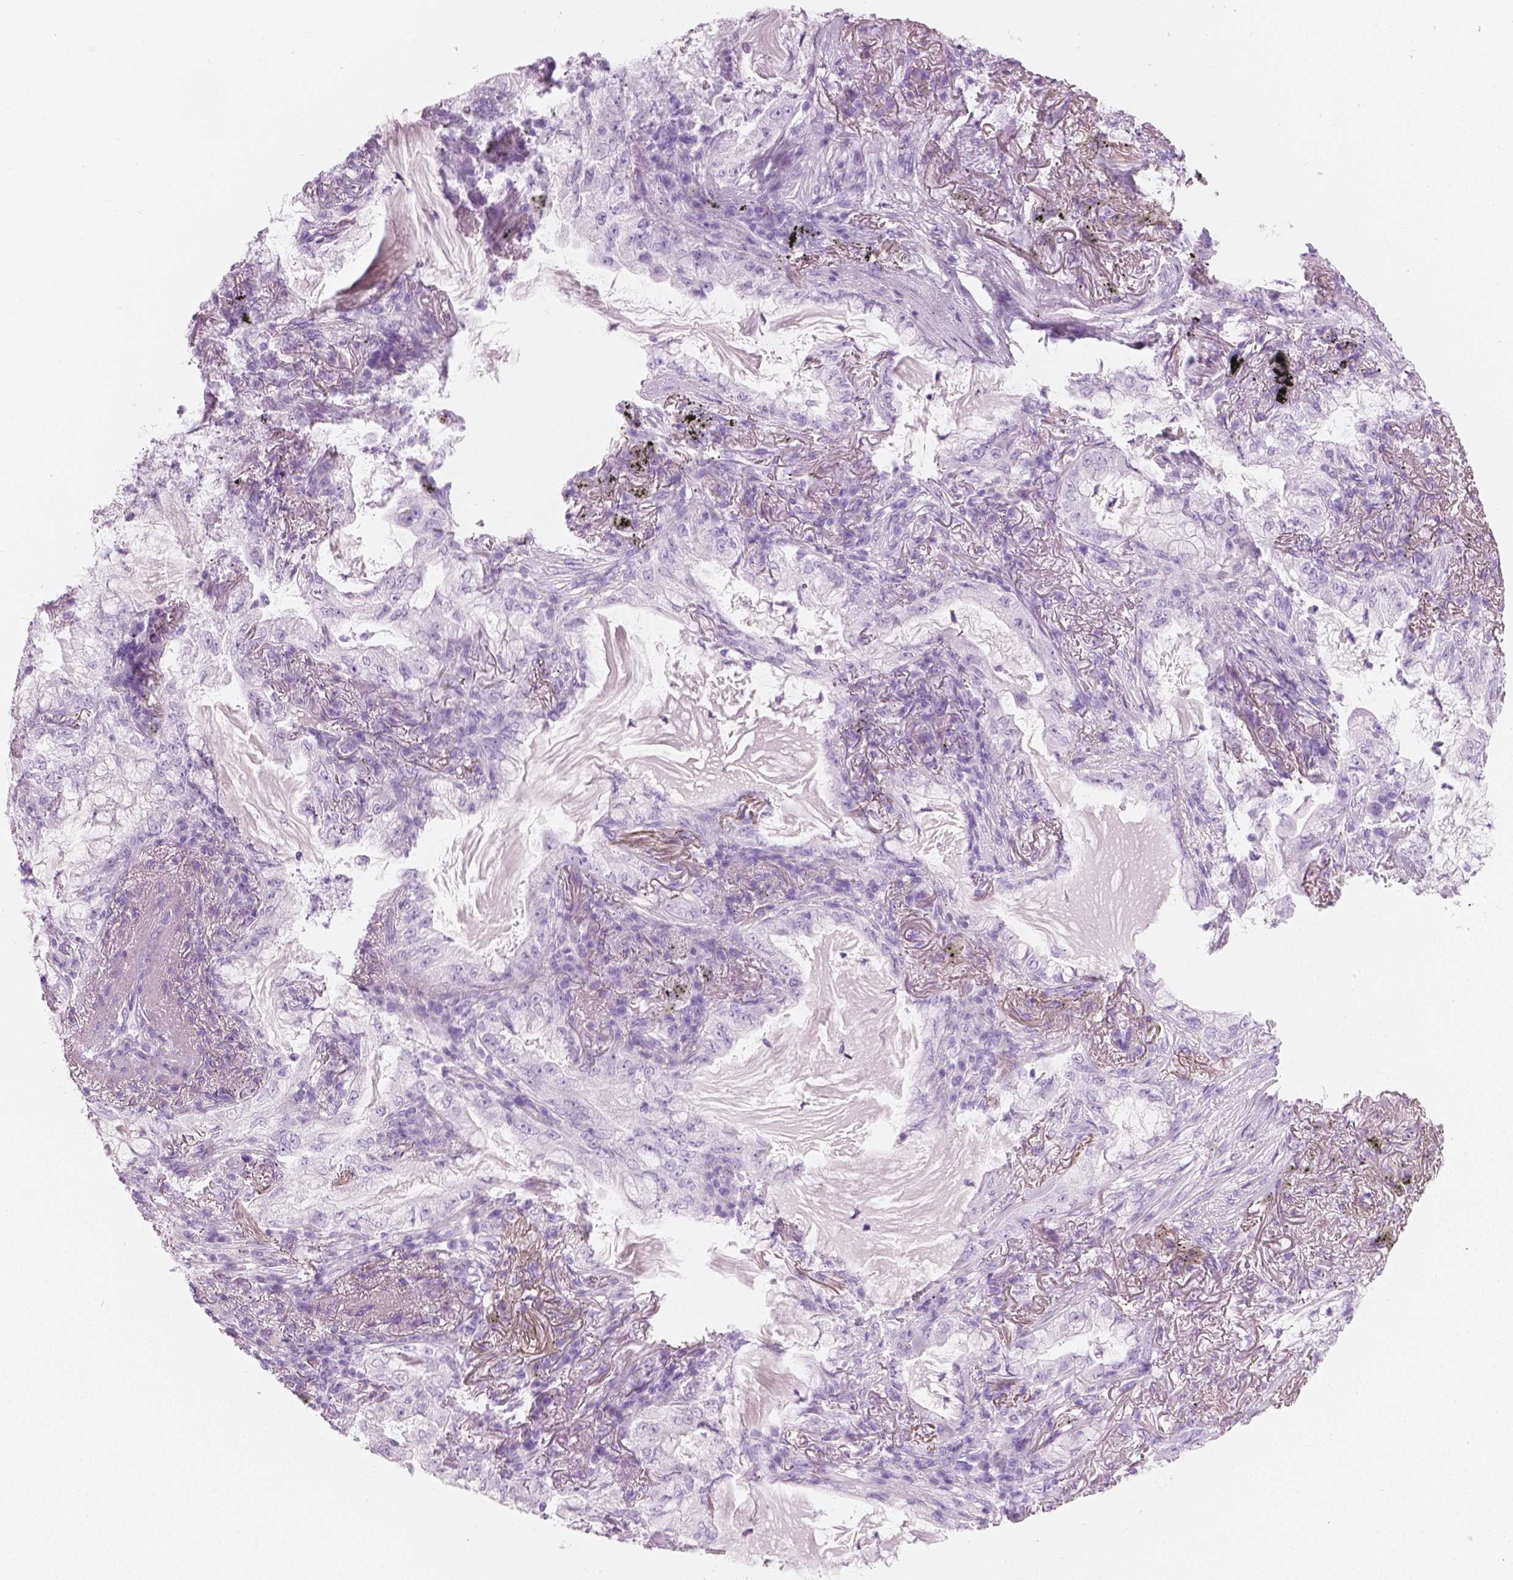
{"staining": {"intensity": "negative", "quantity": "none", "location": "none"}, "tissue": "lung cancer", "cell_type": "Tumor cells", "image_type": "cancer", "snomed": [{"axis": "morphology", "description": "Adenocarcinoma, NOS"}, {"axis": "topography", "description": "Lung"}], "caption": "Lung cancer (adenocarcinoma) was stained to show a protein in brown. There is no significant expression in tumor cells. Nuclei are stained in blue.", "gene": "PLIN4", "patient": {"sex": "female", "age": 73}}